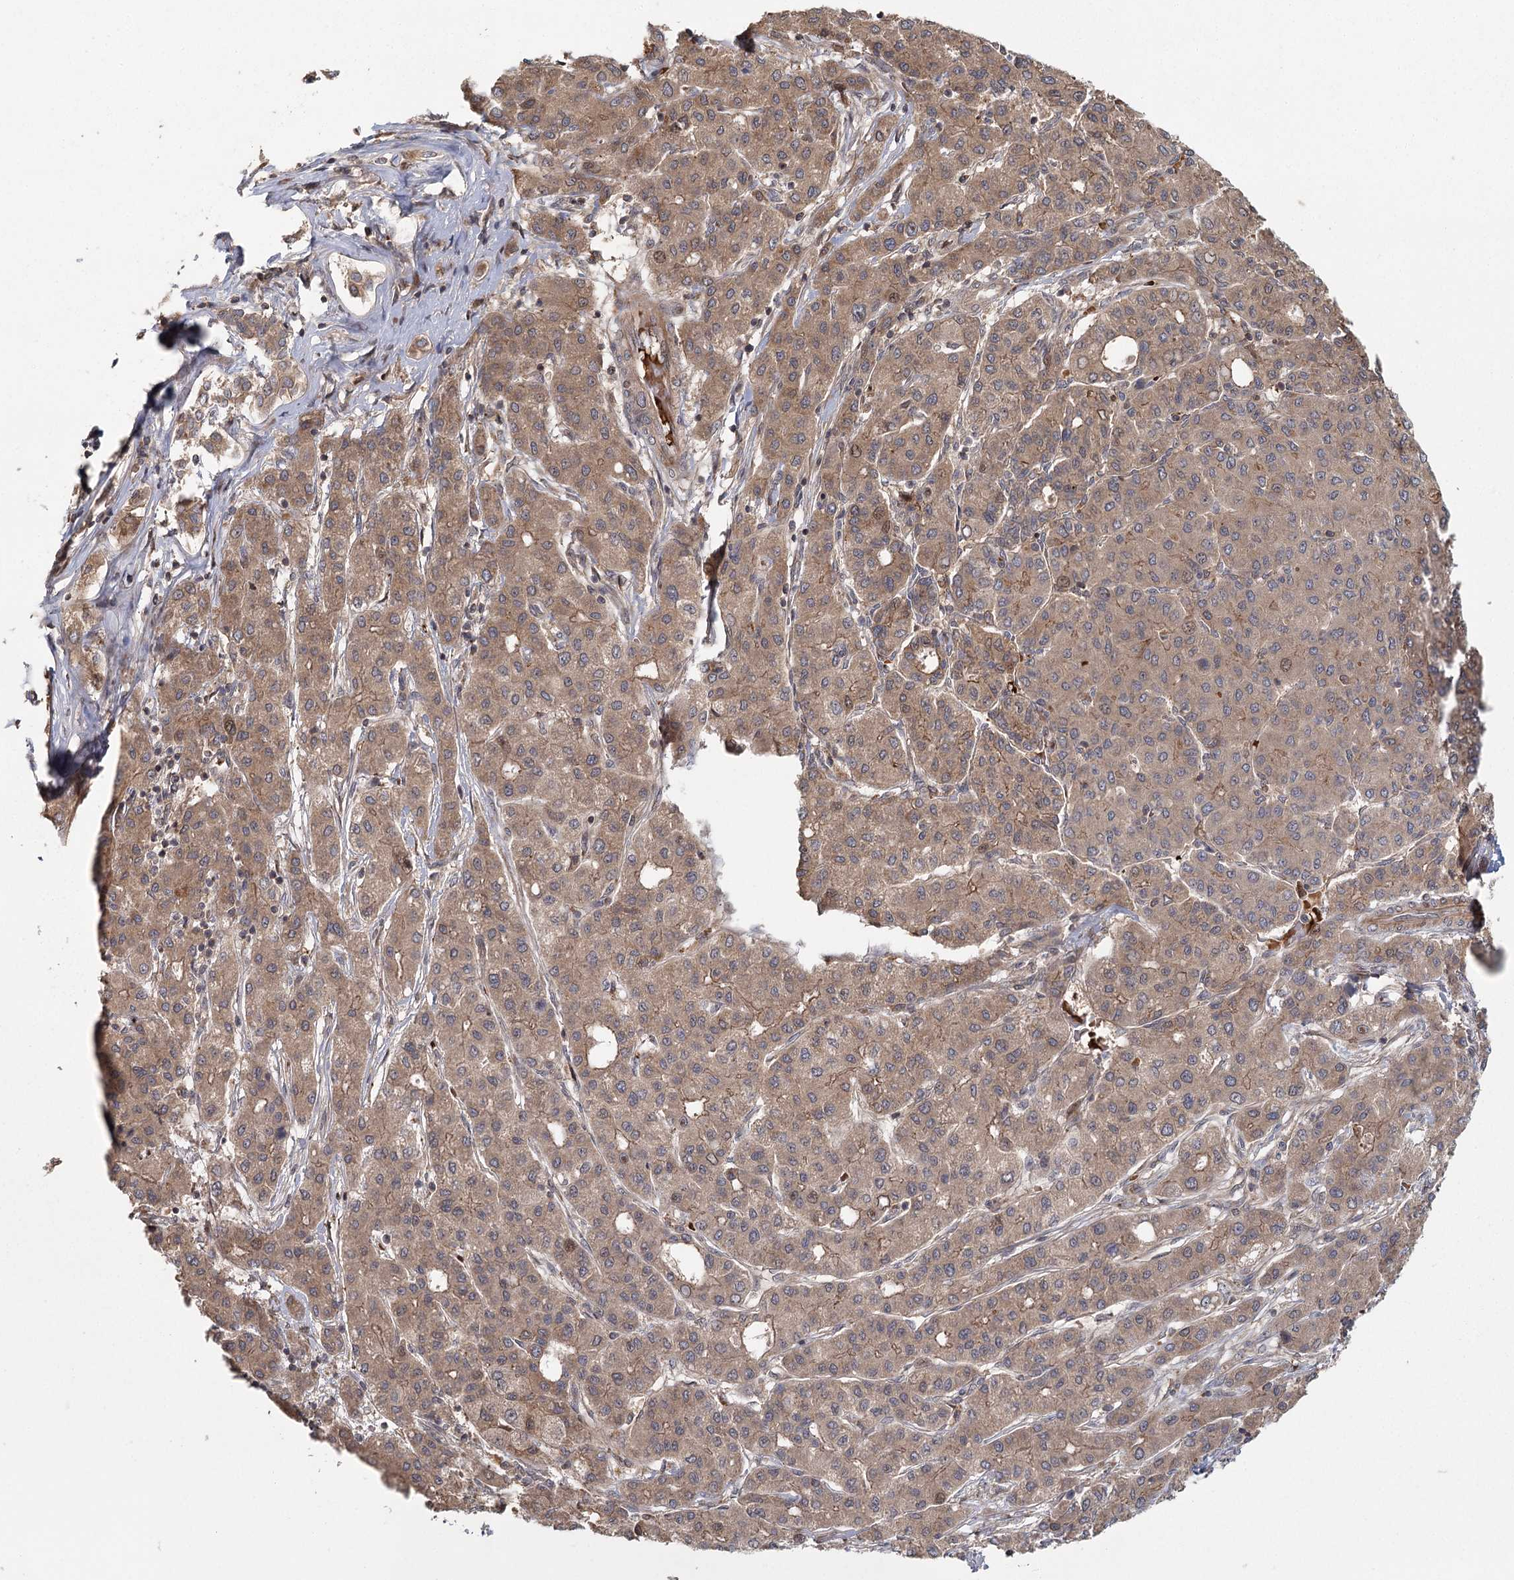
{"staining": {"intensity": "moderate", "quantity": ">75%", "location": "cytoplasmic/membranous"}, "tissue": "liver cancer", "cell_type": "Tumor cells", "image_type": "cancer", "snomed": [{"axis": "morphology", "description": "Carcinoma, Hepatocellular, NOS"}, {"axis": "topography", "description": "Liver"}], "caption": "Human liver hepatocellular carcinoma stained with a brown dye reveals moderate cytoplasmic/membranous positive staining in approximately >75% of tumor cells.", "gene": "RAPGEF6", "patient": {"sex": "male", "age": 65}}